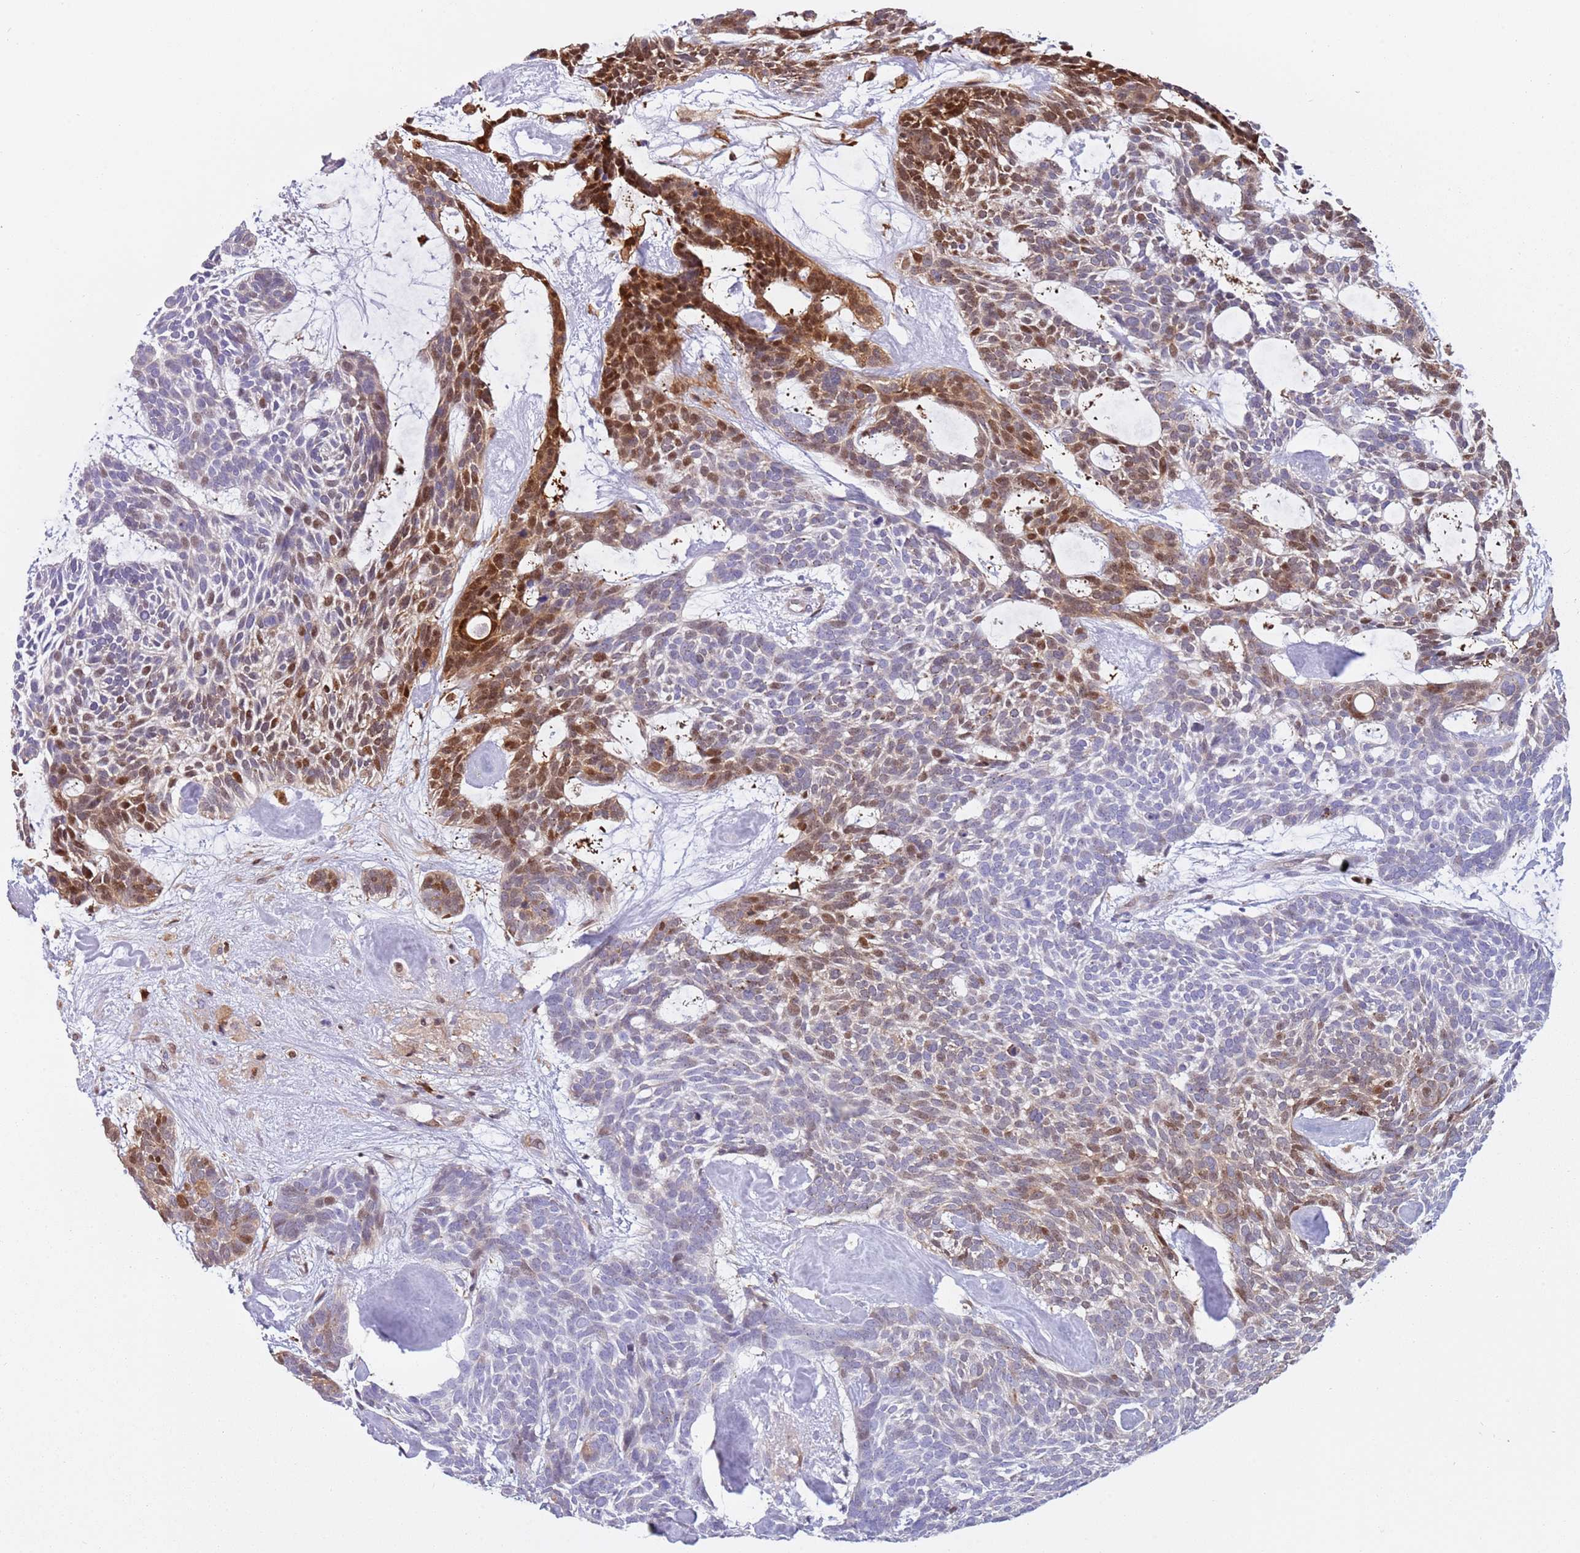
{"staining": {"intensity": "moderate", "quantity": "25%-75%", "location": "cytoplasmic/membranous,nuclear"}, "tissue": "skin cancer", "cell_type": "Tumor cells", "image_type": "cancer", "snomed": [{"axis": "morphology", "description": "Basal cell carcinoma"}, {"axis": "topography", "description": "Skin"}], "caption": "Protein staining demonstrates moderate cytoplasmic/membranous and nuclear staining in approximately 25%-75% of tumor cells in basal cell carcinoma (skin).", "gene": "NBPF6", "patient": {"sex": "male", "age": 61}}